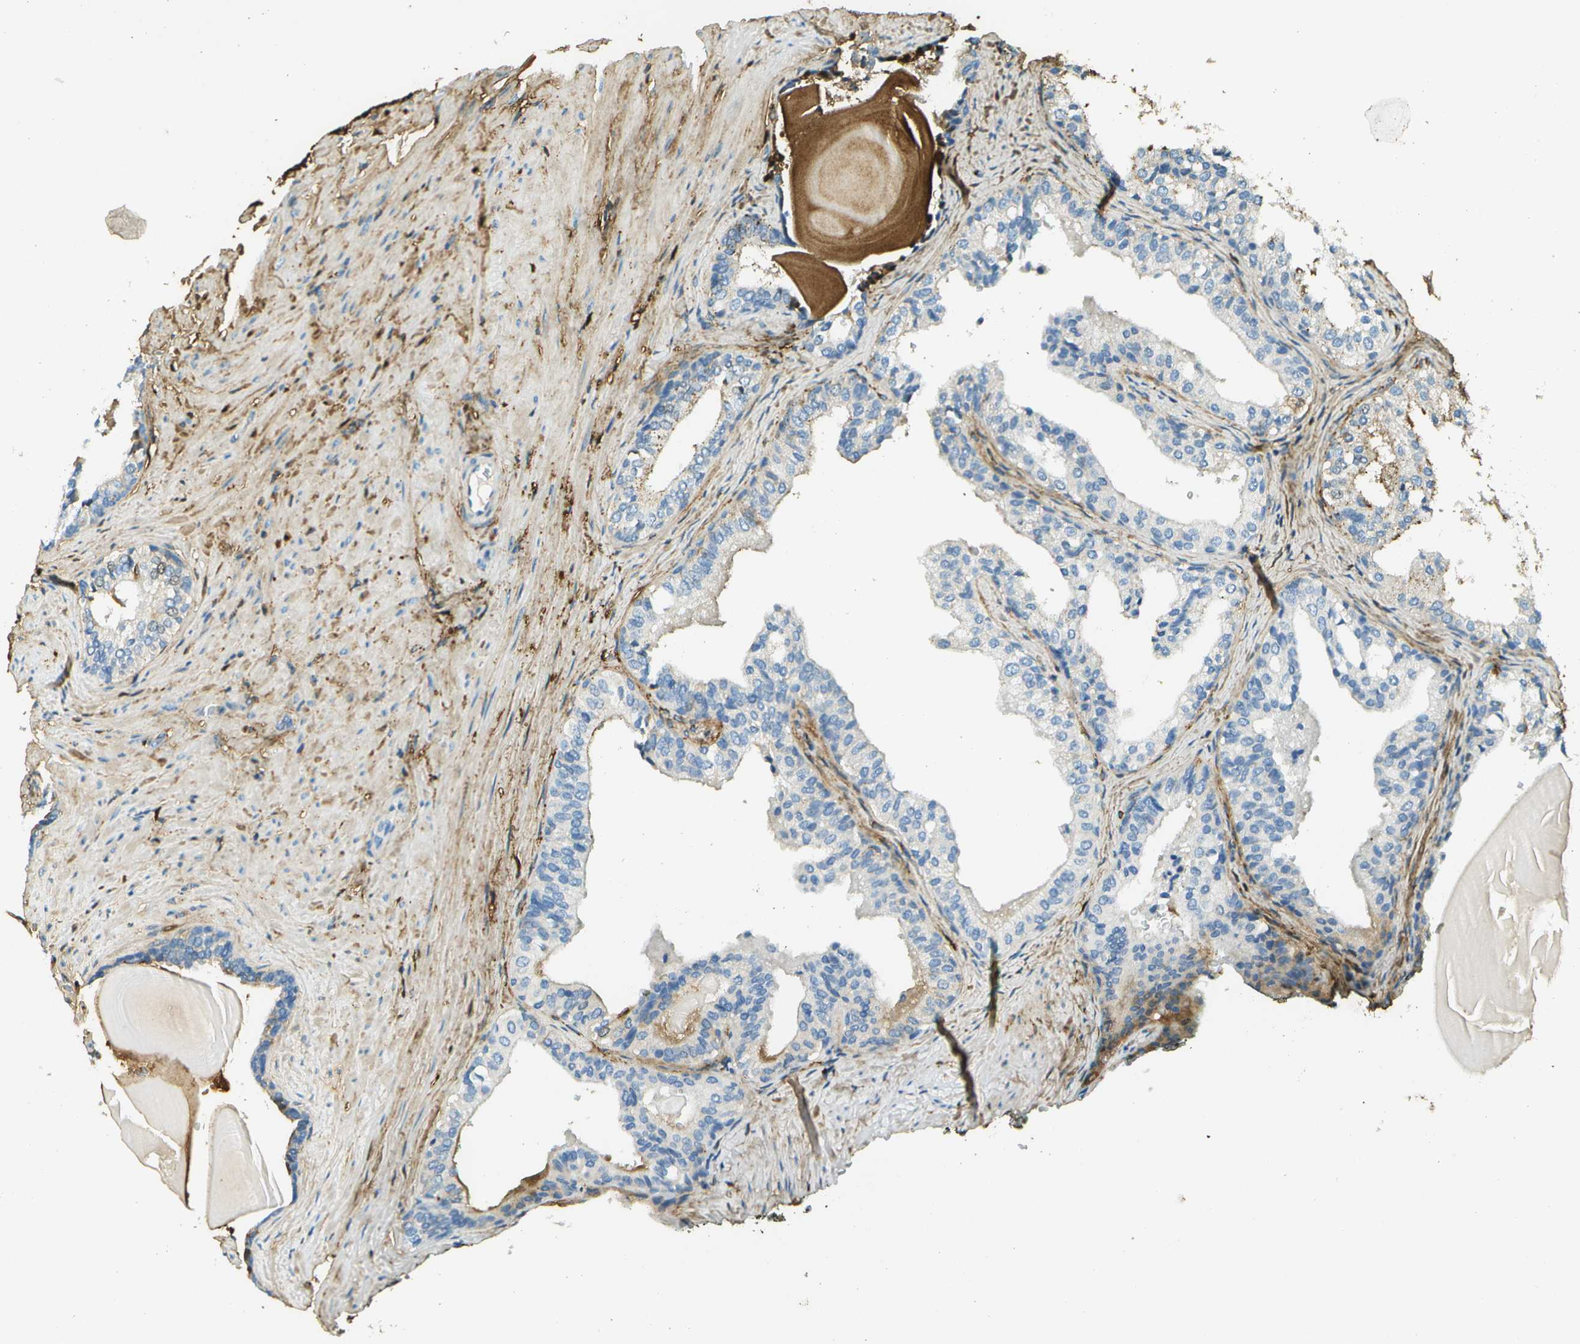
{"staining": {"intensity": "negative", "quantity": "none", "location": "none"}, "tissue": "prostate cancer", "cell_type": "Tumor cells", "image_type": "cancer", "snomed": [{"axis": "morphology", "description": "Adenocarcinoma, Low grade"}, {"axis": "topography", "description": "Prostate"}], "caption": "A high-resolution micrograph shows immunohistochemistry (IHC) staining of prostate adenocarcinoma (low-grade), which reveals no significant staining in tumor cells. (DAB IHC, high magnification).", "gene": "DCN", "patient": {"sex": "male", "age": 60}}